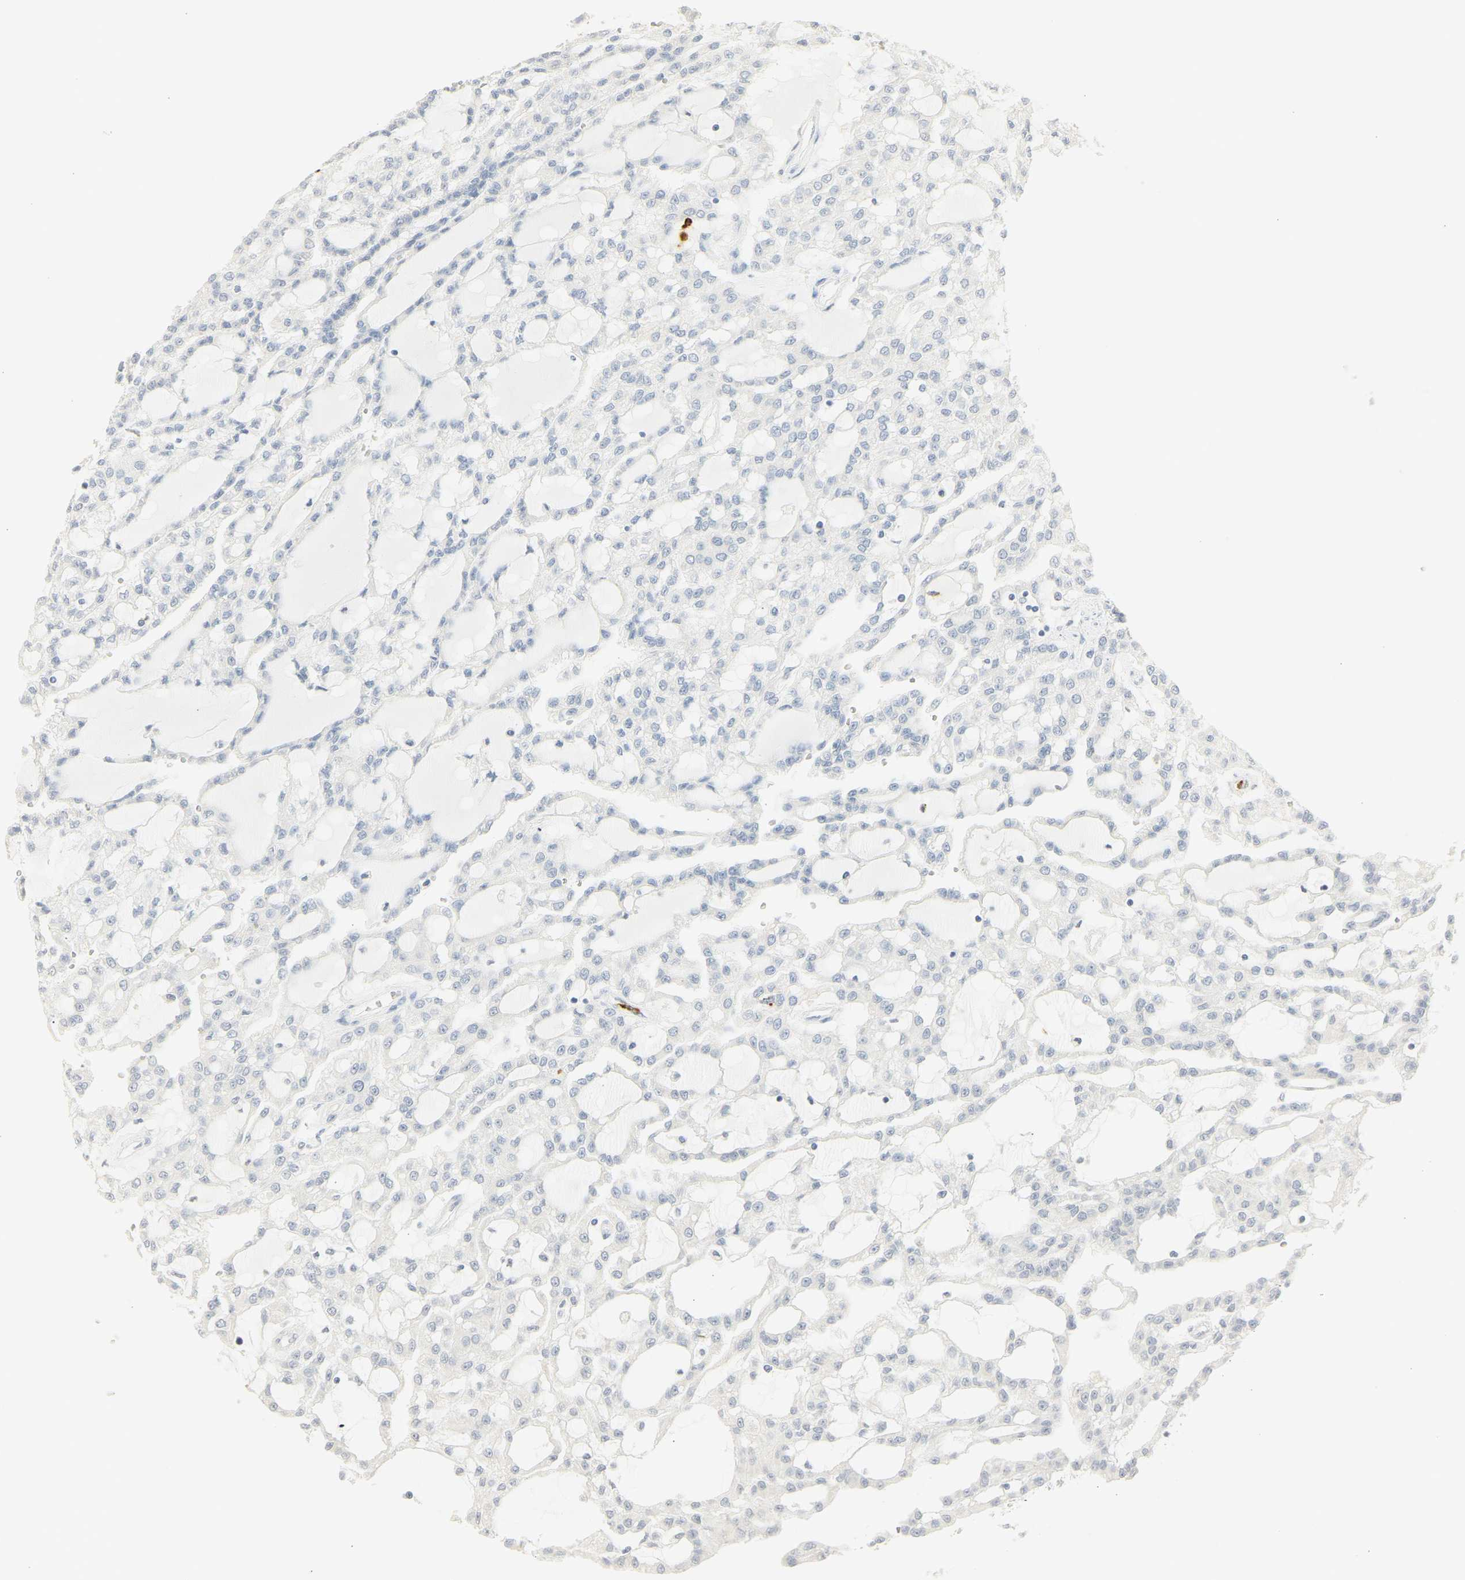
{"staining": {"intensity": "negative", "quantity": "none", "location": "none"}, "tissue": "renal cancer", "cell_type": "Tumor cells", "image_type": "cancer", "snomed": [{"axis": "morphology", "description": "Adenocarcinoma, NOS"}, {"axis": "topography", "description": "Kidney"}], "caption": "An image of human renal adenocarcinoma is negative for staining in tumor cells. (Stains: DAB (3,3'-diaminobenzidine) IHC with hematoxylin counter stain, Microscopy: brightfield microscopy at high magnification).", "gene": "MPO", "patient": {"sex": "male", "age": 63}}